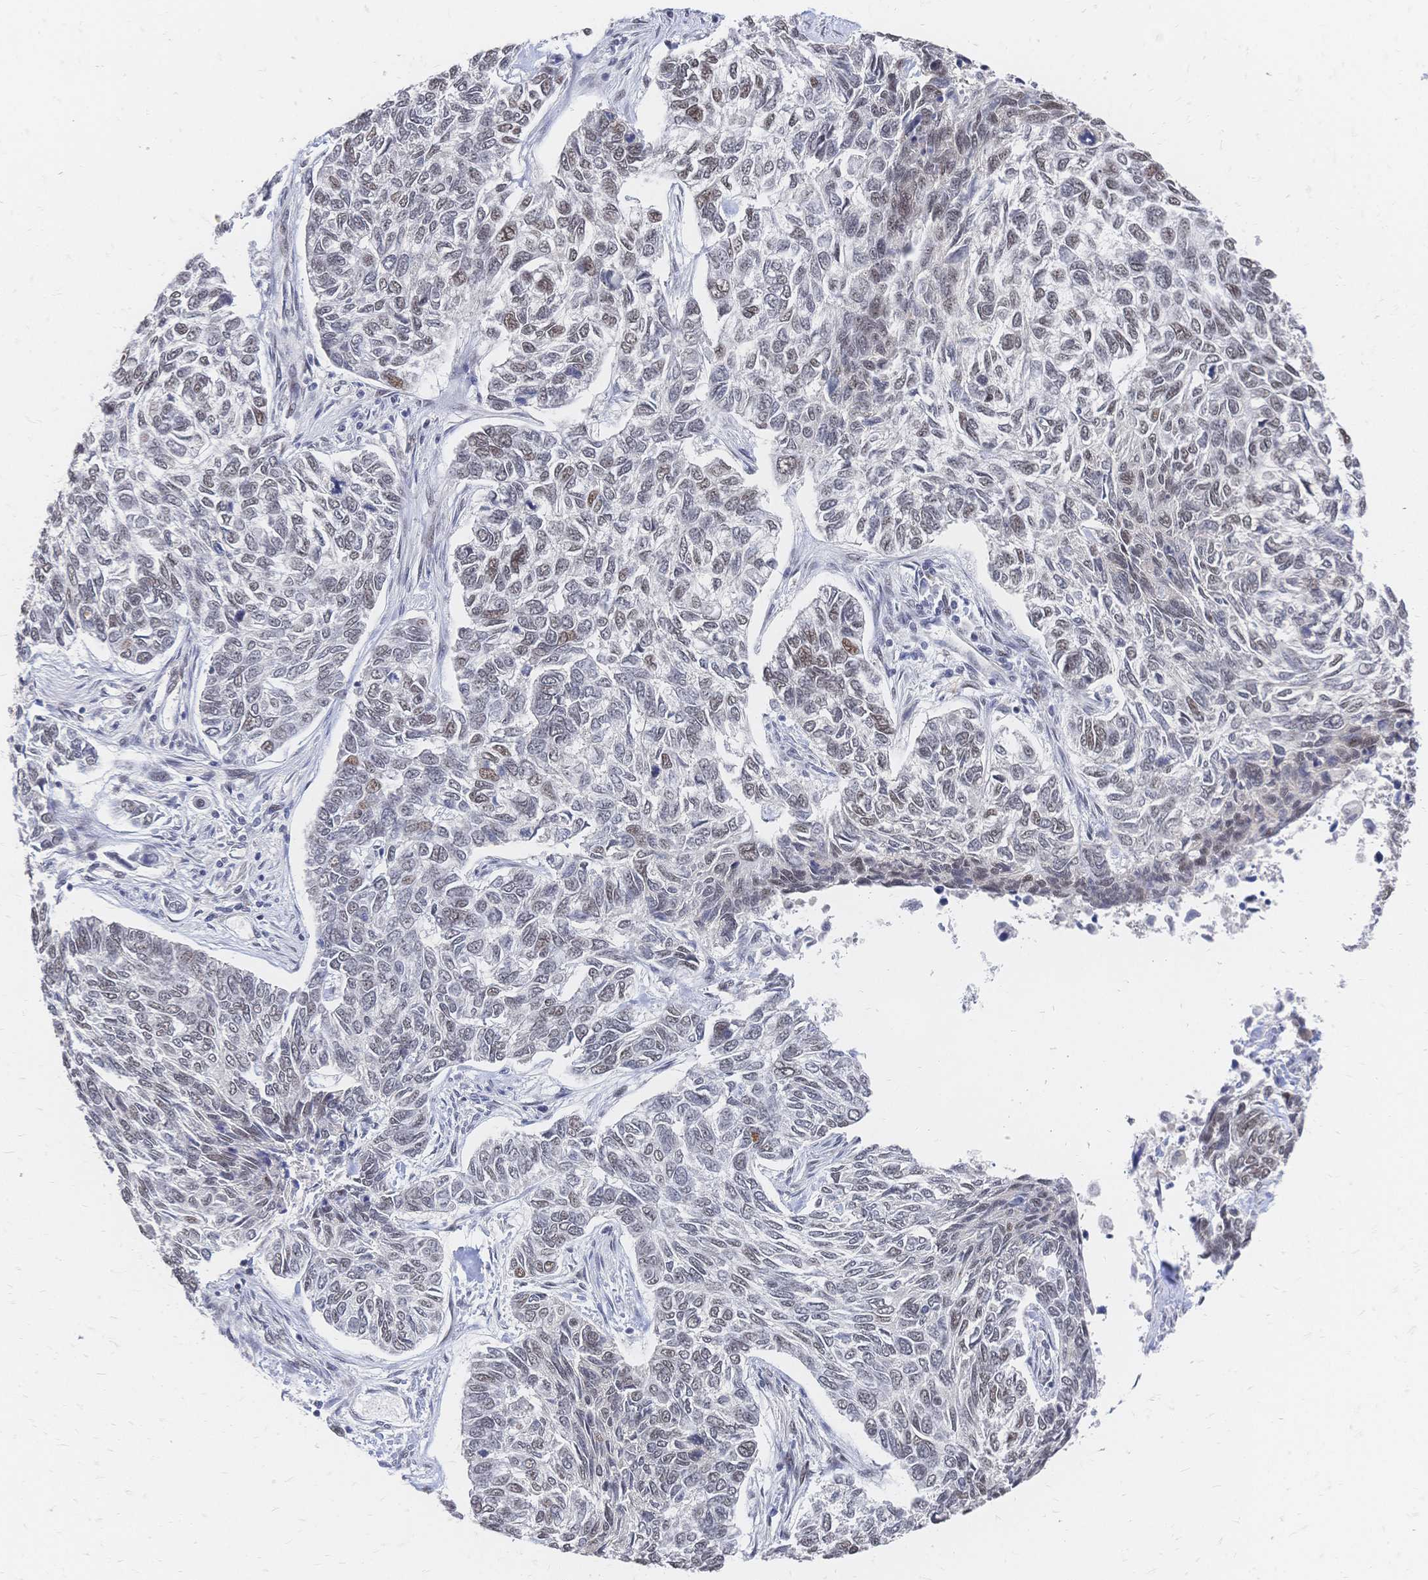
{"staining": {"intensity": "weak", "quantity": "25%-75%", "location": "nuclear"}, "tissue": "skin cancer", "cell_type": "Tumor cells", "image_type": "cancer", "snomed": [{"axis": "morphology", "description": "Basal cell carcinoma"}, {"axis": "topography", "description": "Skin"}], "caption": "Immunohistochemical staining of human skin basal cell carcinoma reveals low levels of weak nuclear protein positivity in approximately 25%-75% of tumor cells. Immunohistochemistry stains the protein in brown and the nuclei are stained blue.", "gene": "NELFA", "patient": {"sex": "female", "age": 65}}